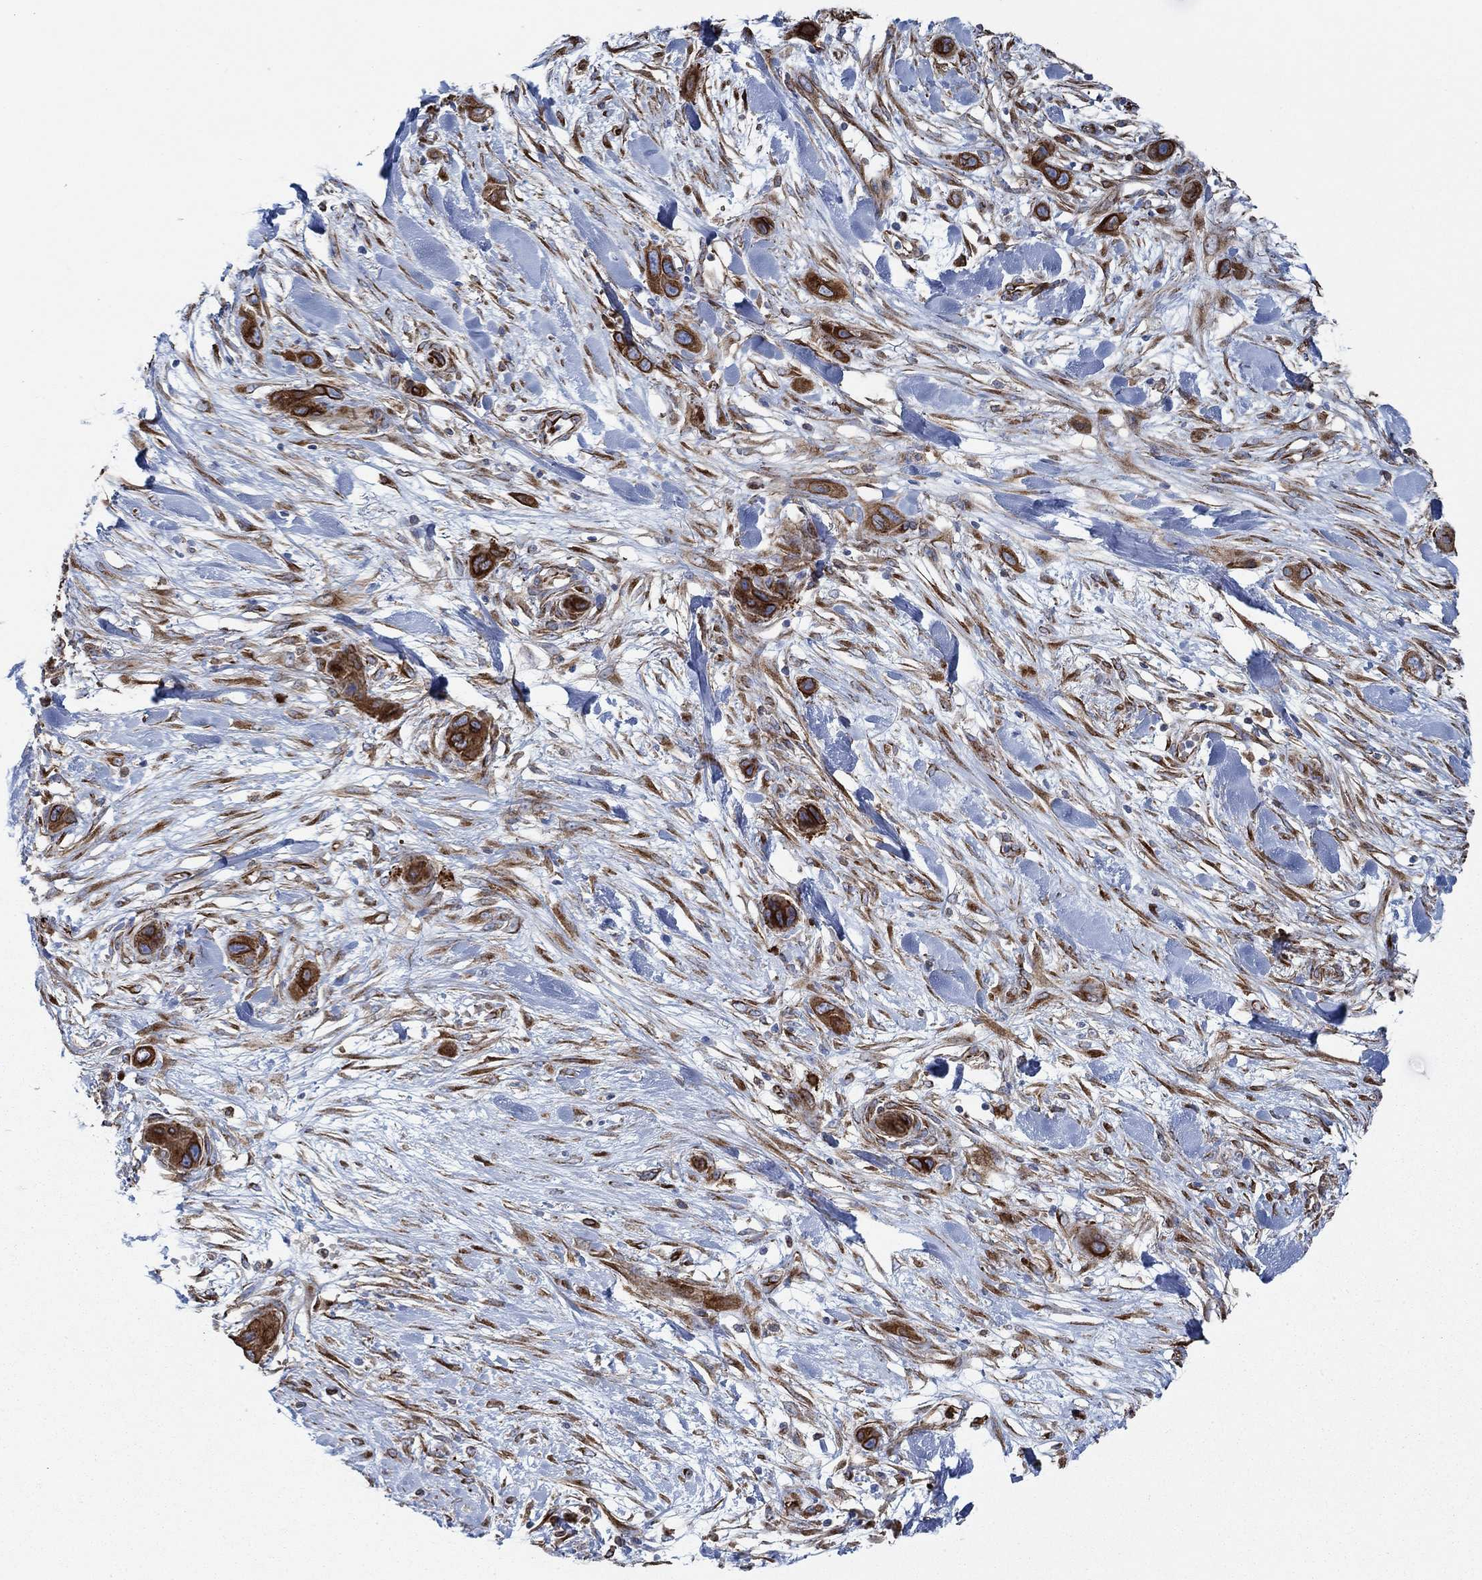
{"staining": {"intensity": "strong", "quantity": ">75%", "location": "cytoplasmic/membranous"}, "tissue": "skin cancer", "cell_type": "Tumor cells", "image_type": "cancer", "snomed": [{"axis": "morphology", "description": "Squamous cell carcinoma, NOS"}, {"axis": "topography", "description": "Skin"}], "caption": "Immunohistochemical staining of human skin cancer displays high levels of strong cytoplasmic/membranous protein expression in about >75% of tumor cells.", "gene": "STC2", "patient": {"sex": "male", "age": 79}}